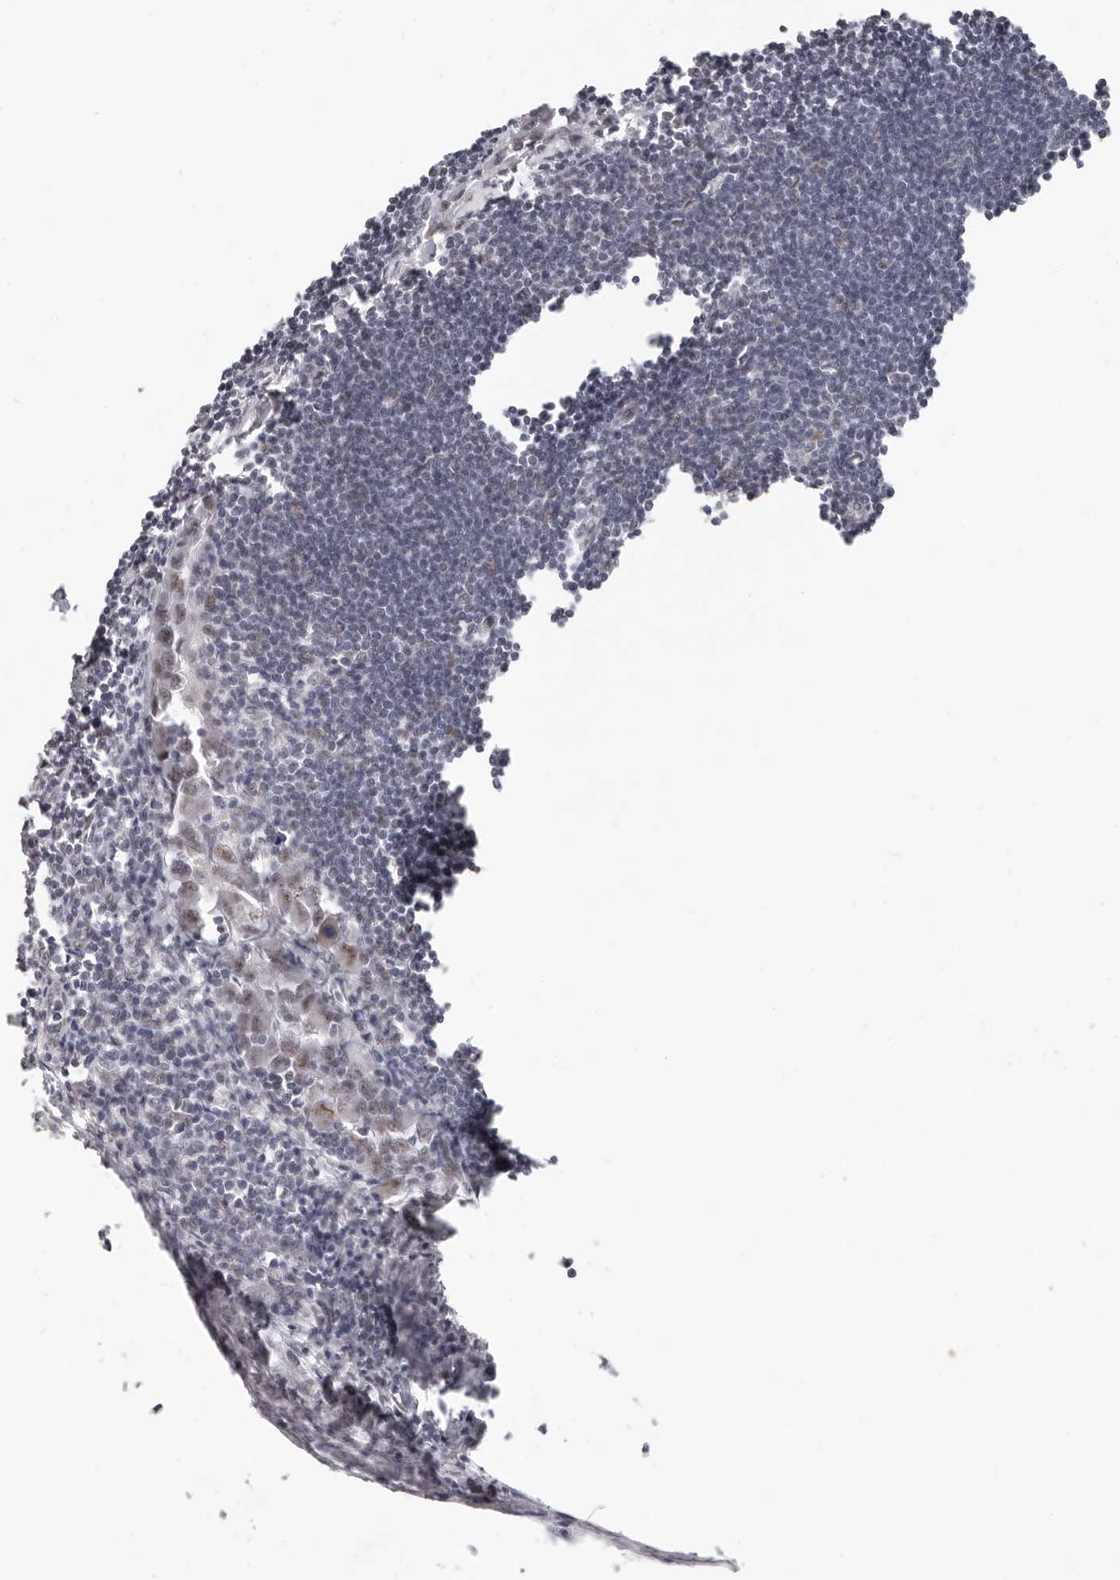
{"staining": {"intensity": "negative", "quantity": "none", "location": "none"}, "tissue": "lymph node", "cell_type": "Germinal center cells", "image_type": "normal", "snomed": [{"axis": "morphology", "description": "Normal tissue, NOS"}, {"axis": "morphology", "description": "Malignant melanoma, Metastatic site"}, {"axis": "topography", "description": "Lymph node"}], "caption": "An image of lymph node stained for a protein reveals no brown staining in germinal center cells.", "gene": "LARP7", "patient": {"sex": "male", "age": 41}}